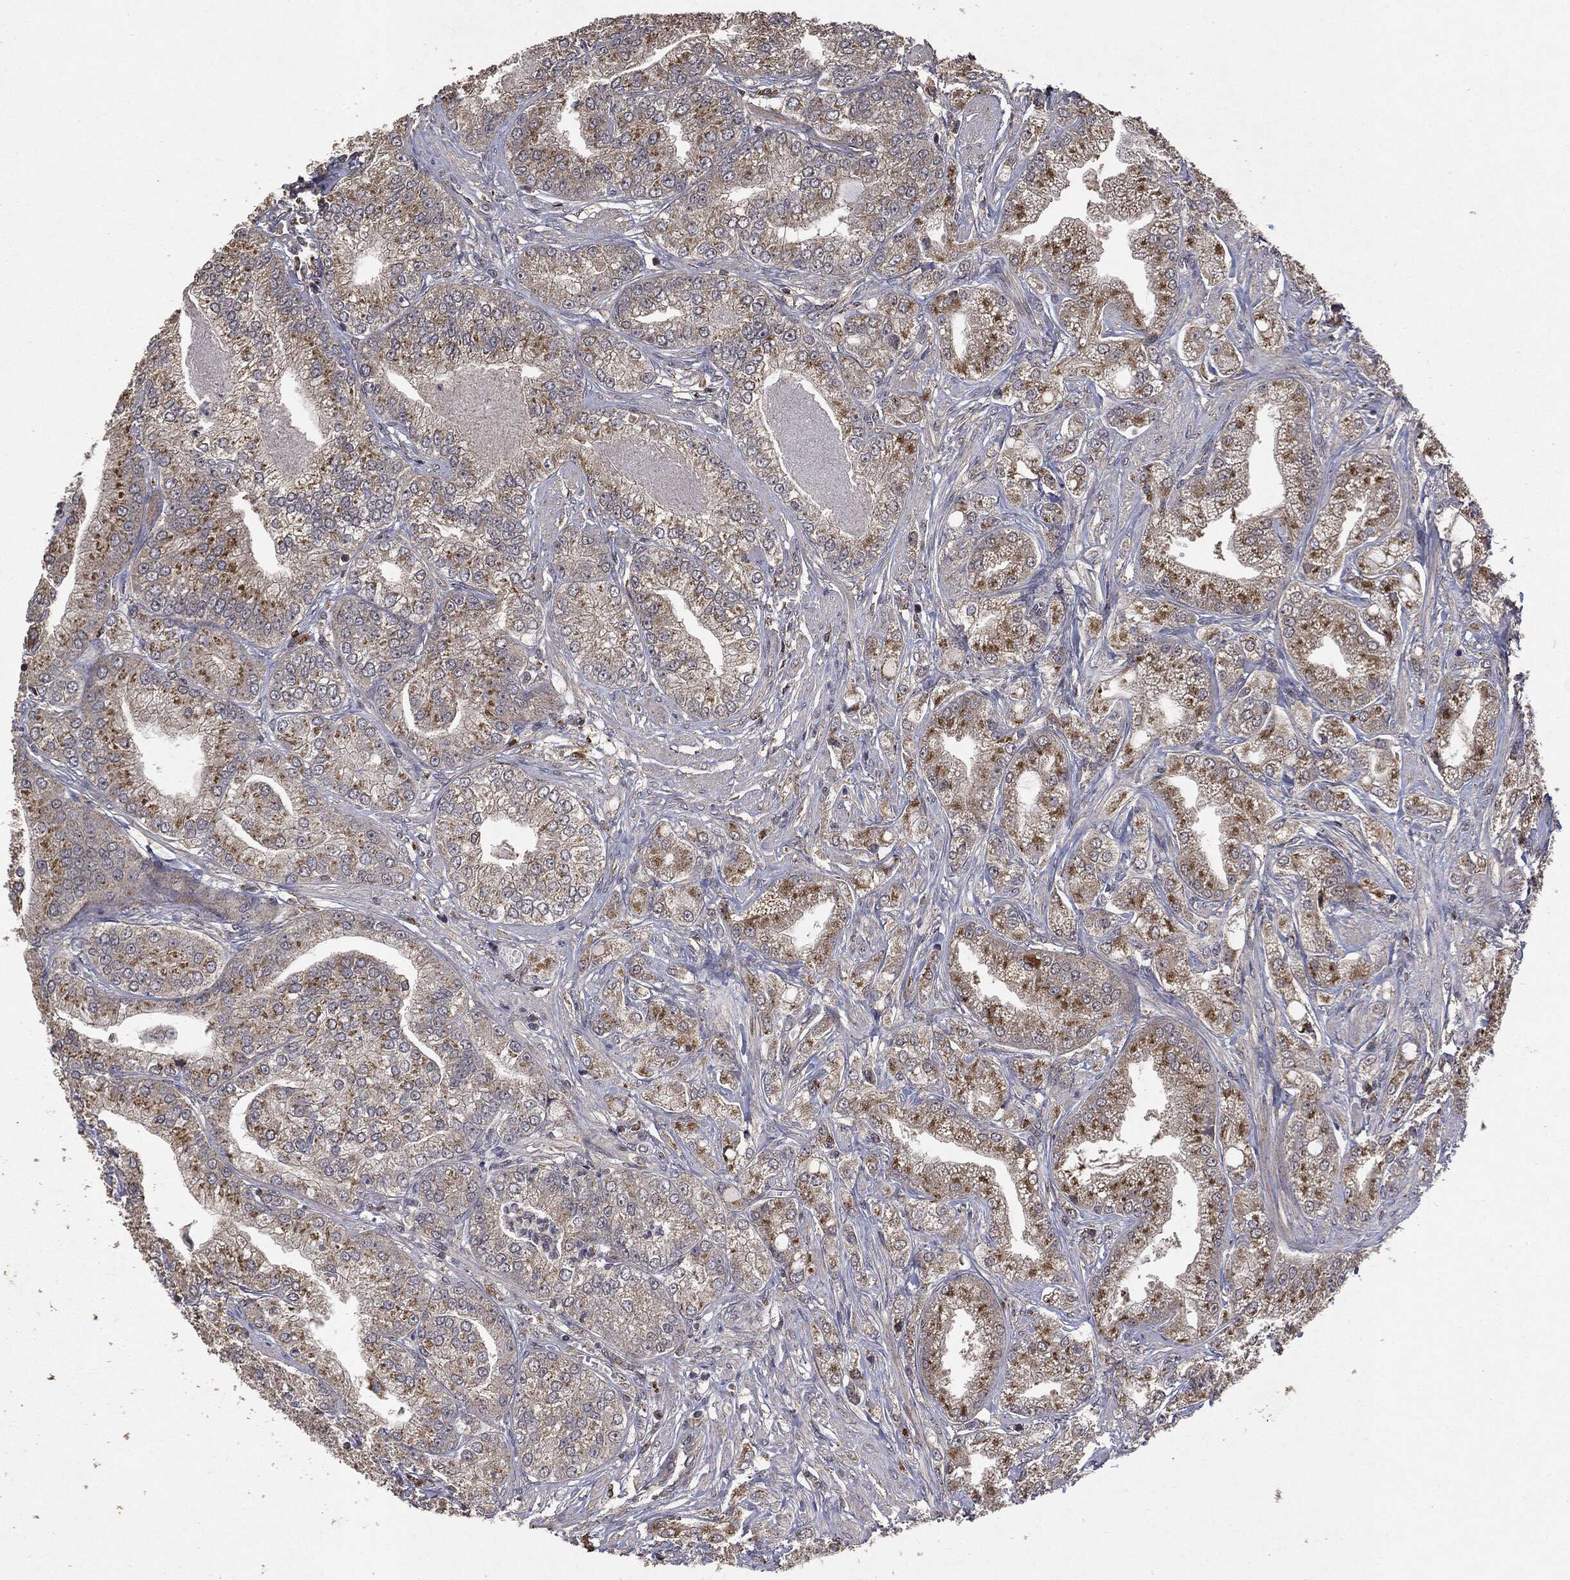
{"staining": {"intensity": "moderate", "quantity": "25%-75%", "location": "cytoplasmic/membranous"}, "tissue": "prostate cancer", "cell_type": "Tumor cells", "image_type": "cancer", "snomed": [{"axis": "morphology", "description": "Adenocarcinoma, High grade"}, {"axis": "topography", "description": "Prostate"}], "caption": "Human prostate cancer stained with a brown dye displays moderate cytoplasmic/membranous positive expression in approximately 25%-75% of tumor cells.", "gene": "PTEN", "patient": {"sex": "male", "age": 61}}